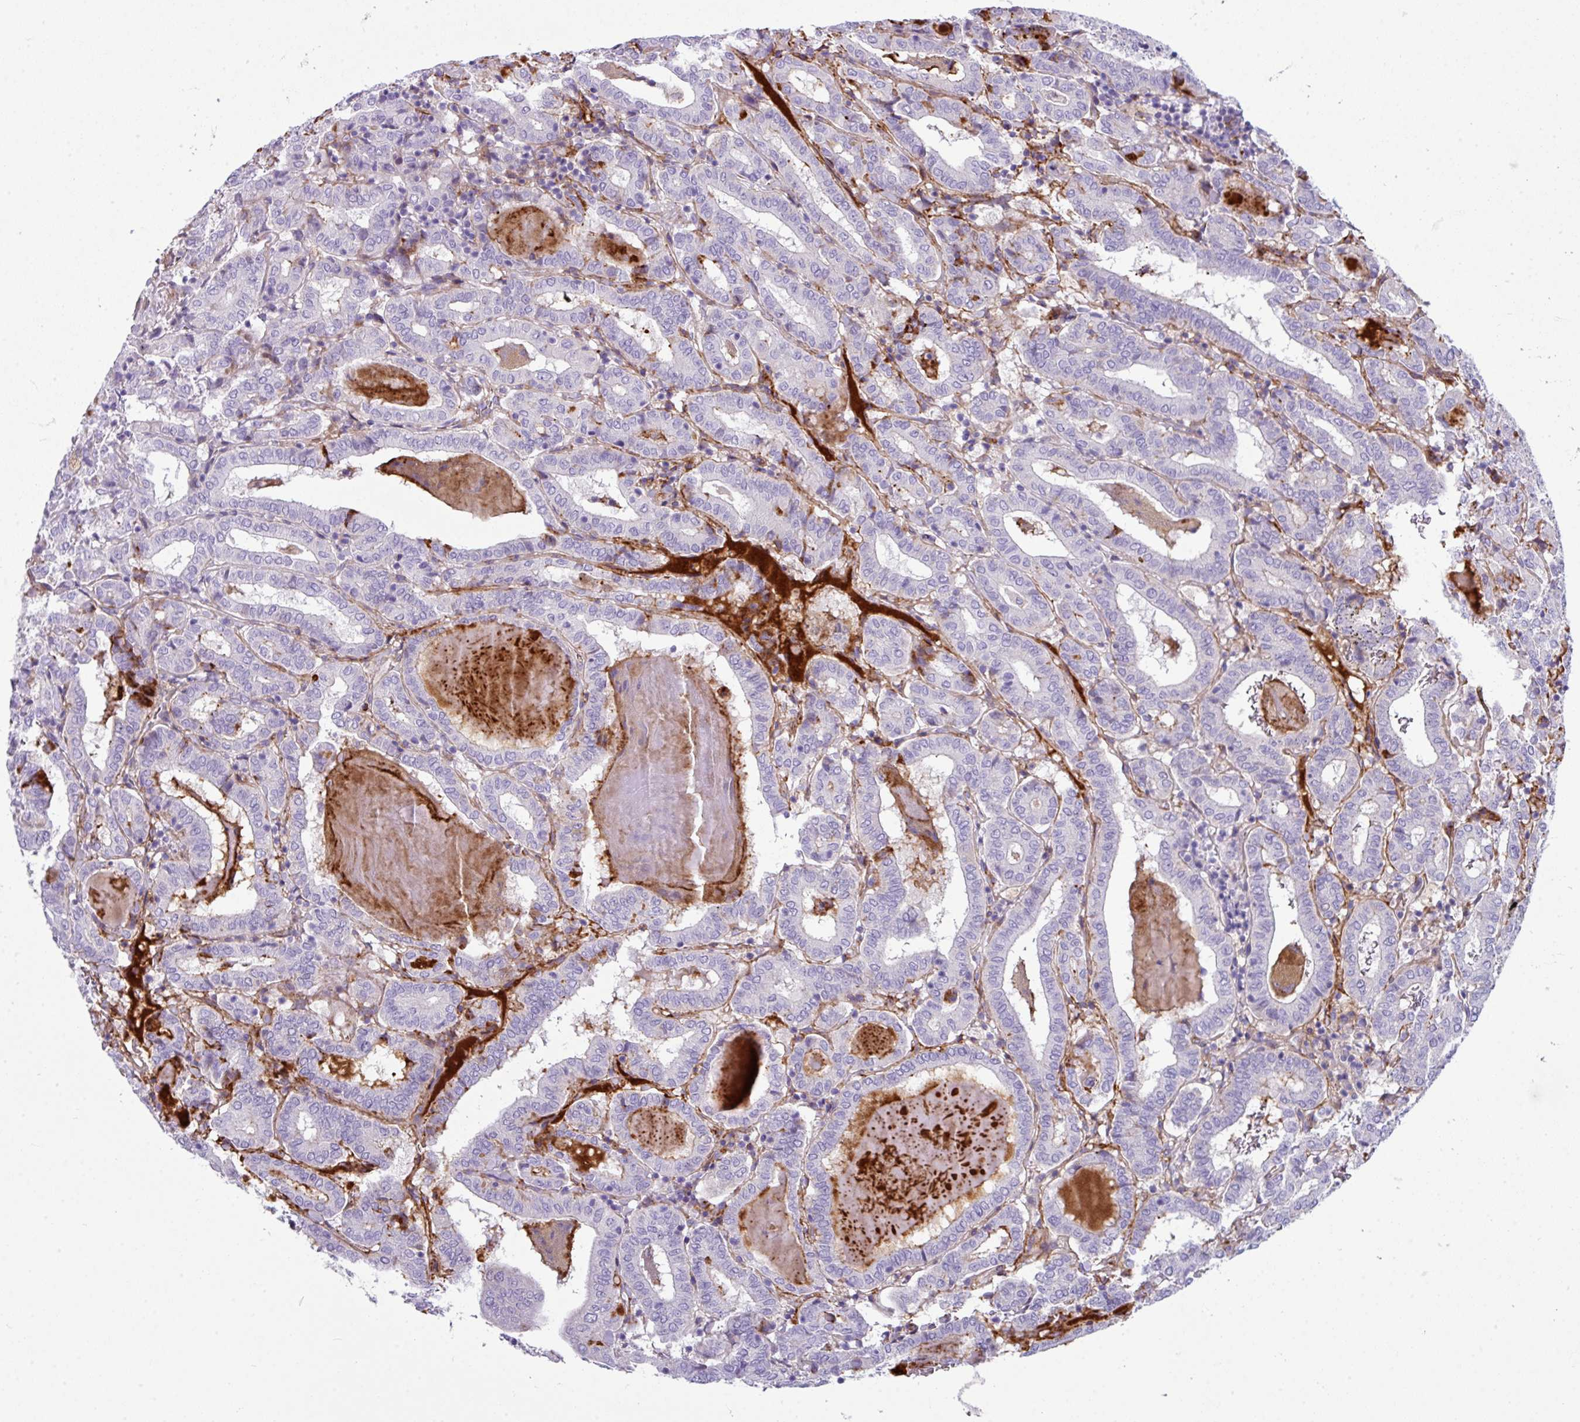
{"staining": {"intensity": "negative", "quantity": "none", "location": "none"}, "tissue": "thyroid cancer", "cell_type": "Tumor cells", "image_type": "cancer", "snomed": [{"axis": "morphology", "description": "Papillary adenocarcinoma, NOS"}, {"axis": "topography", "description": "Thyroid gland"}], "caption": "Thyroid cancer was stained to show a protein in brown. There is no significant staining in tumor cells. Brightfield microscopy of immunohistochemistry (IHC) stained with DAB (brown) and hematoxylin (blue), captured at high magnification.", "gene": "ABCC5", "patient": {"sex": "female", "age": 72}}